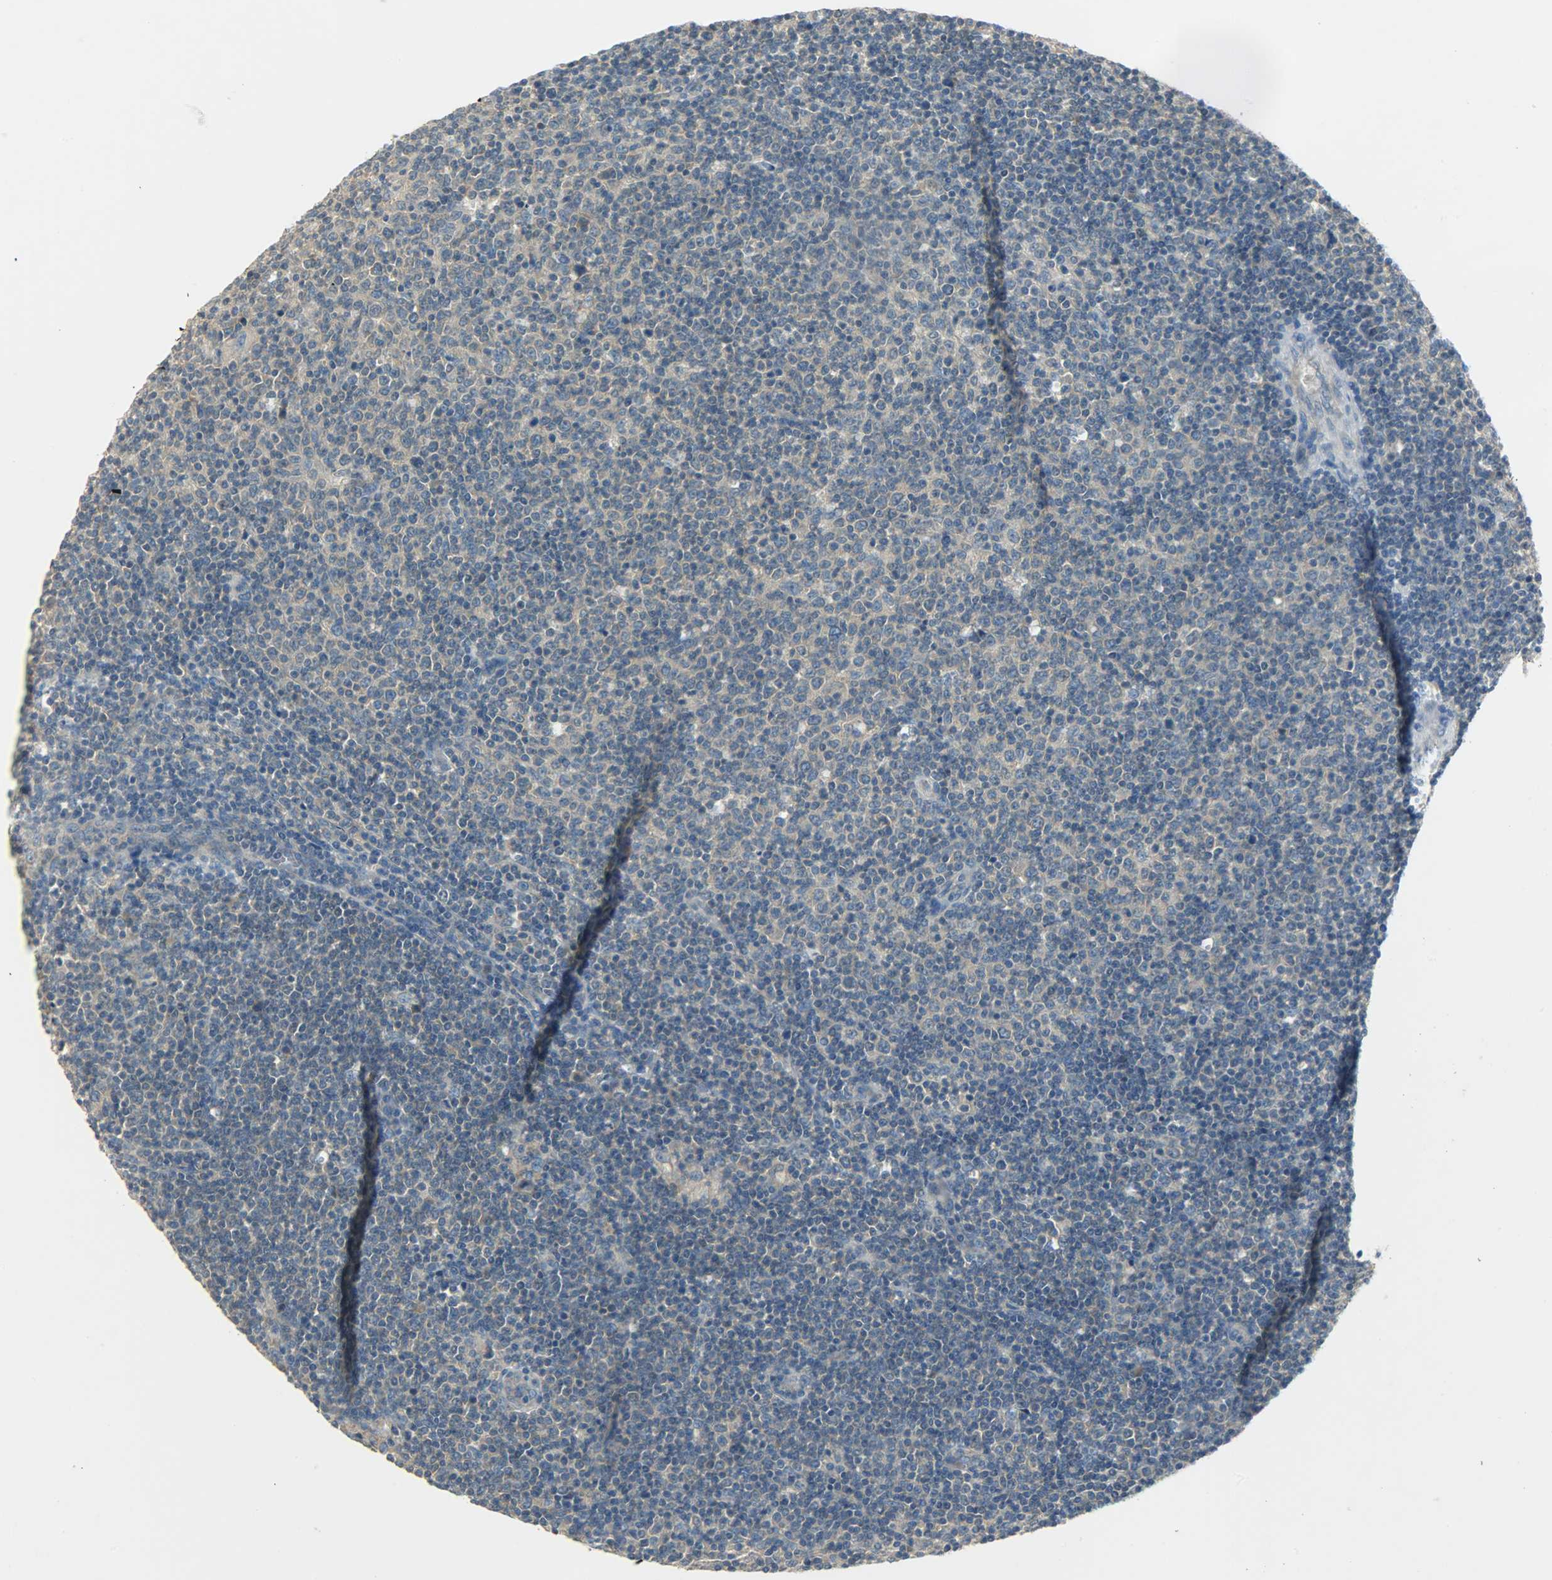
{"staining": {"intensity": "weak", "quantity": ">75%", "location": "cytoplasmic/membranous"}, "tissue": "lymphoma", "cell_type": "Tumor cells", "image_type": "cancer", "snomed": [{"axis": "morphology", "description": "Malignant lymphoma, non-Hodgkin's type, Low grade"}, {"axis": "topography", "description": "Lymph node"}], "caption": "Low-grade malignant lymphoma, non-Hodgkin's type tissue exhibits weak cytoplasmic/membranous staining in approximately >75% of tumor cells", "gene": "DSG2", "patient": {"sex": "male", "age": 70}}